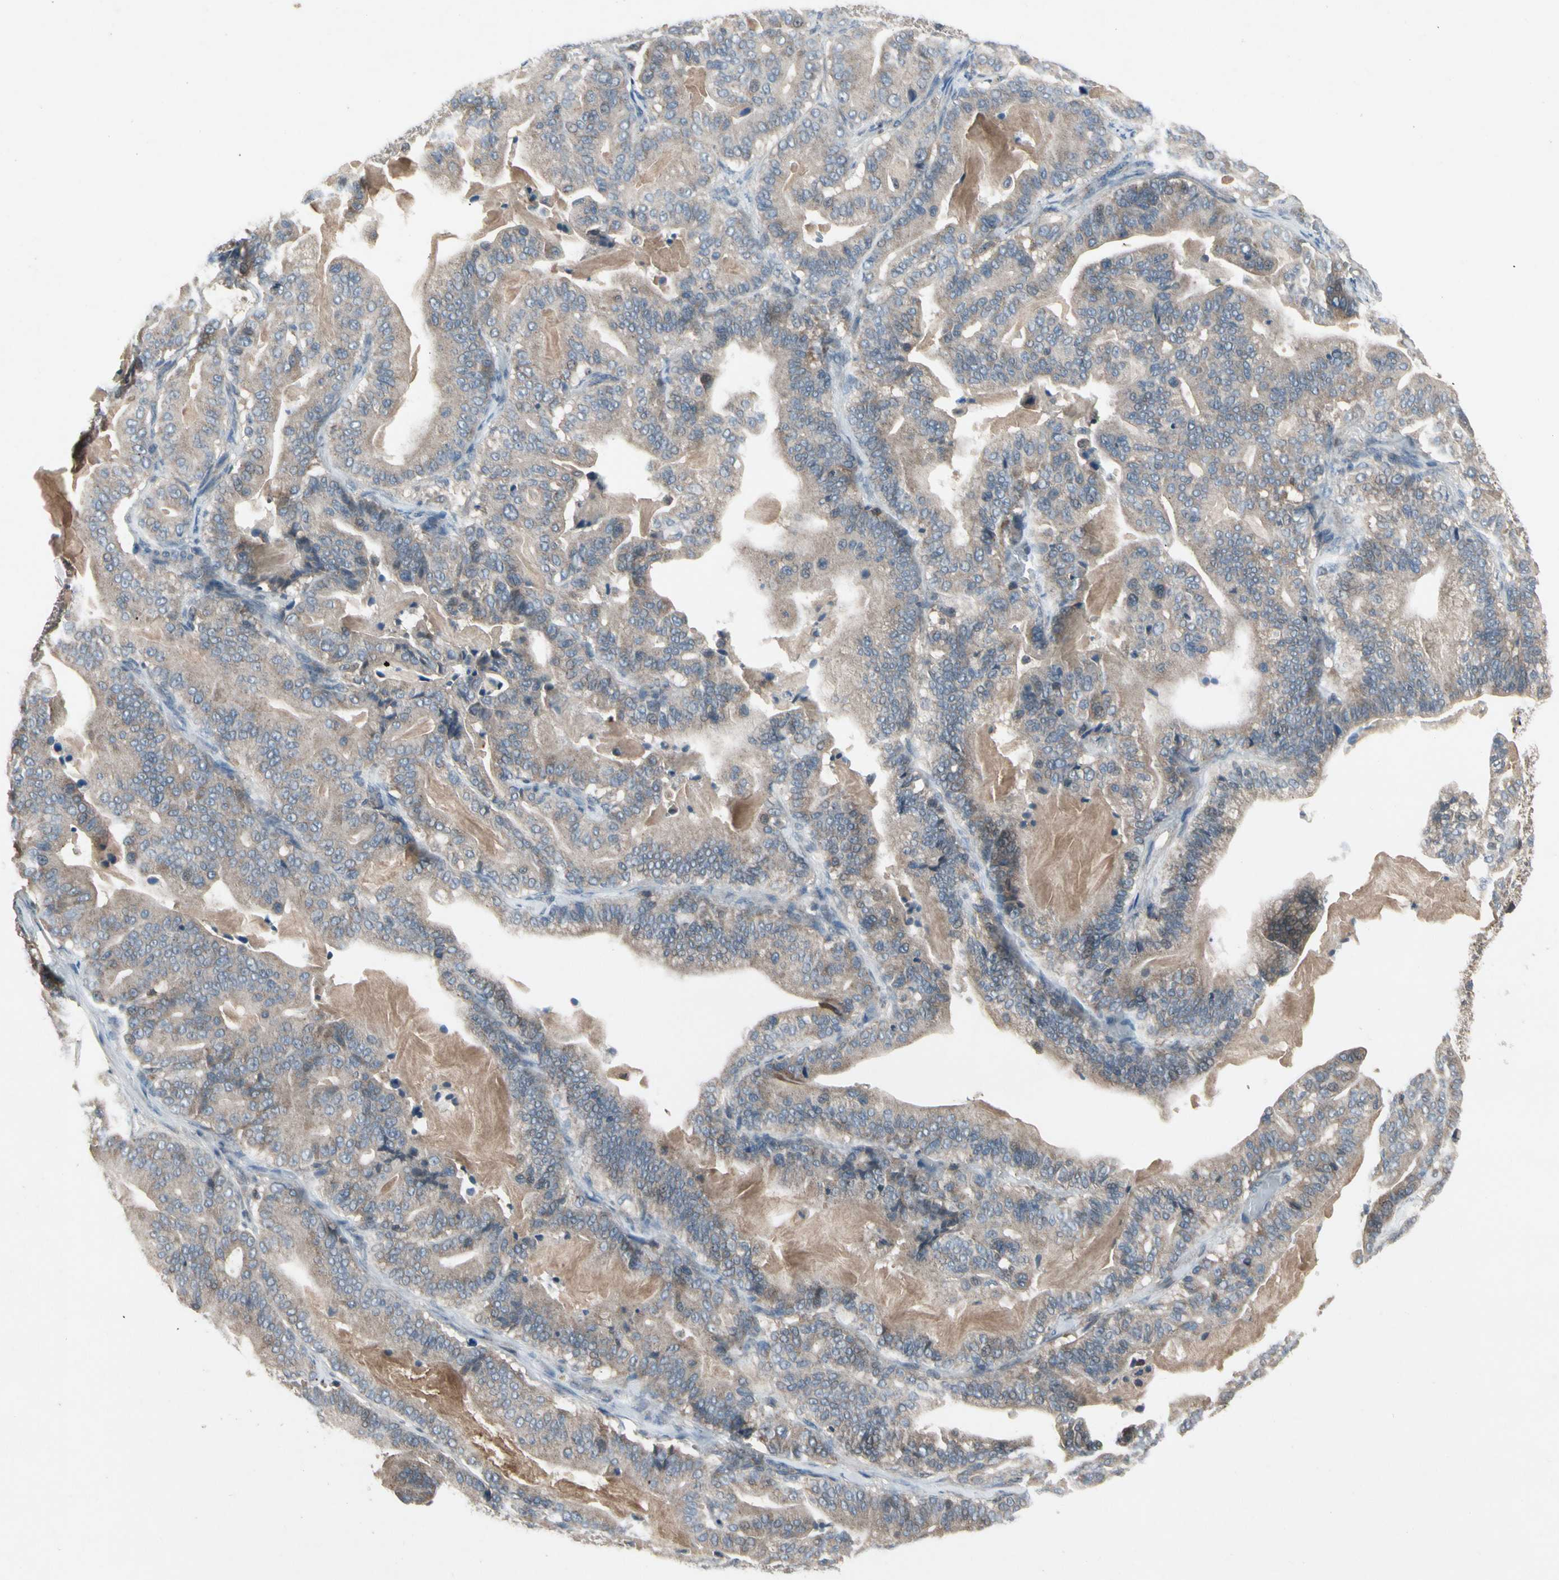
{"staining": {"intensity": "weak", "quantity": ">75%", "location": "cytoplasmic/membranous"}, "tissue": "pancreatic cancer", "cell_type": "Tumor cells", "image_type": "cancer", "snomed": [{"axis": "morphology", "description": "Adenocarcinoma, NOS"}, {"axis": "topography", "description": "Pancreas"}], "caption": "This is a histology image of immunohistochemistry staining of adenocarcinoma (pancreatic), which shows weak positivity in the cytoplasmic/membranous of tumor cells.", "gene": "NMI", "patient": {"sex": "male", "age": 63}}